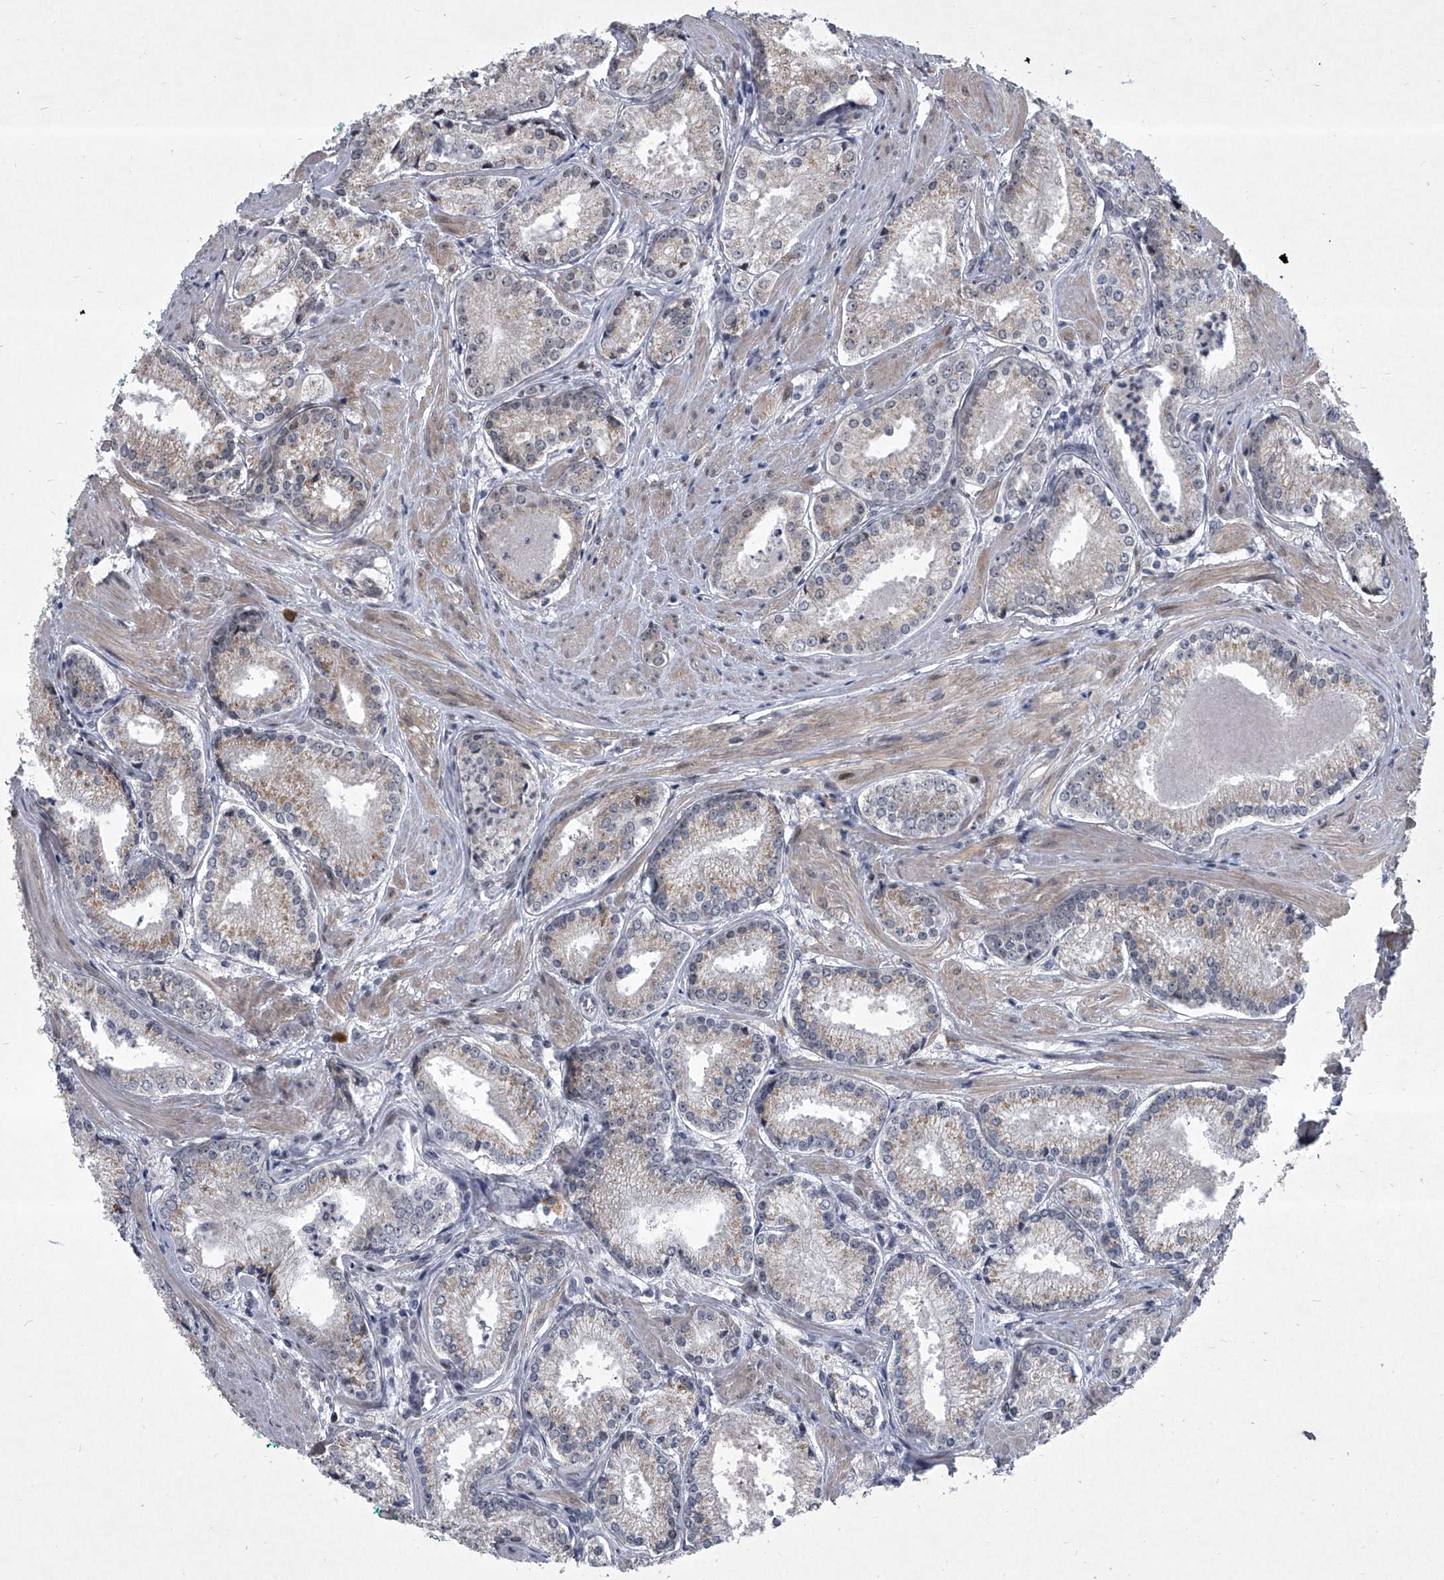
{"staining": {"intensity": "weak", "quantity": "25%-75%", "location": "cytoplasmic/membranous"}, "tissue": "prostate cancer", "cell_type": "Tumor cells", "image_type": "cancer", "snomed": [{"axis": "morphology", "description": "Adenocarcinoma, Low grade"}, {"axis": "topography", "description": "Prostate"}], "caption": "Weak cytoplasmic/membranous protein expression is identified in approximately 25%-75% of tumor cells in prostate low-grade adenocarcinoma.", "gene": "MLLT1", "patient": {"sex": "male", "age": 54}}